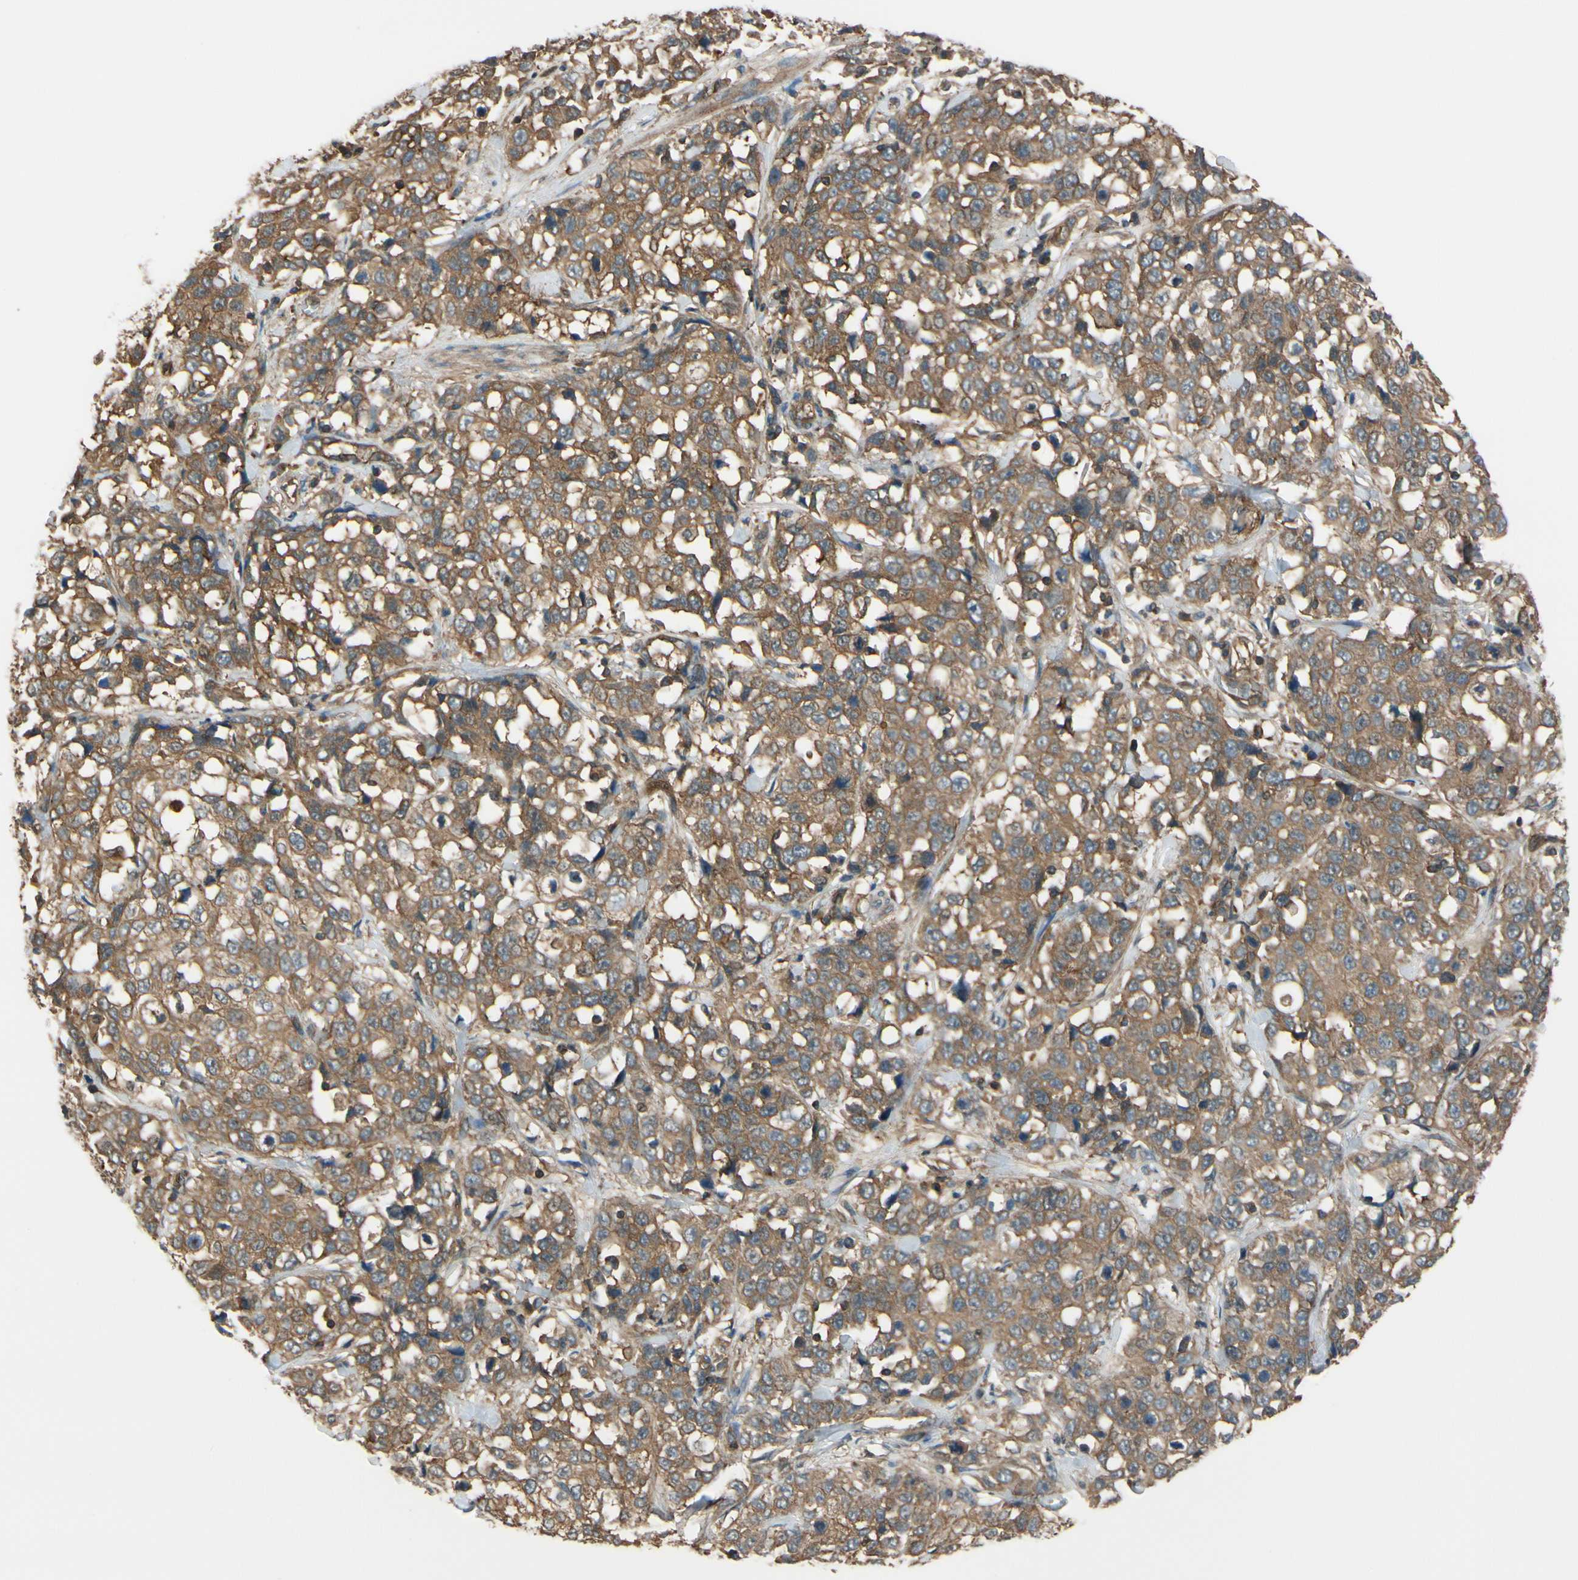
{"staining": {"intensity": "moderate", "quantity": ">75%", "location": "cytoplasmic/membranous"}, "tissue": "stomach cancer", "cell_type": "Tumor cells", "image_type": "cancer", "snomed": [{"axis": "morphology", "description": "Normal tissue, NOS"}, {"axis": "morphology", "description": "Adenocarcinoma, NOS"}, {"axis": "topography", "description": "Stomach"}], "caption": "Immunohistochemistry (IHC) (DAB) staining of stomach cancer exhibits moderate cytoplasmic/membranous protein staining in about >75% of tumor cells. (Stains: DAB (3,3'-diaminobenzidine) in brown, nuclei in blue, Microscopy: brightfield microscopy at high magnification).", "gene": "EPS15", "patient": {"sex": "male", "age": 48}}